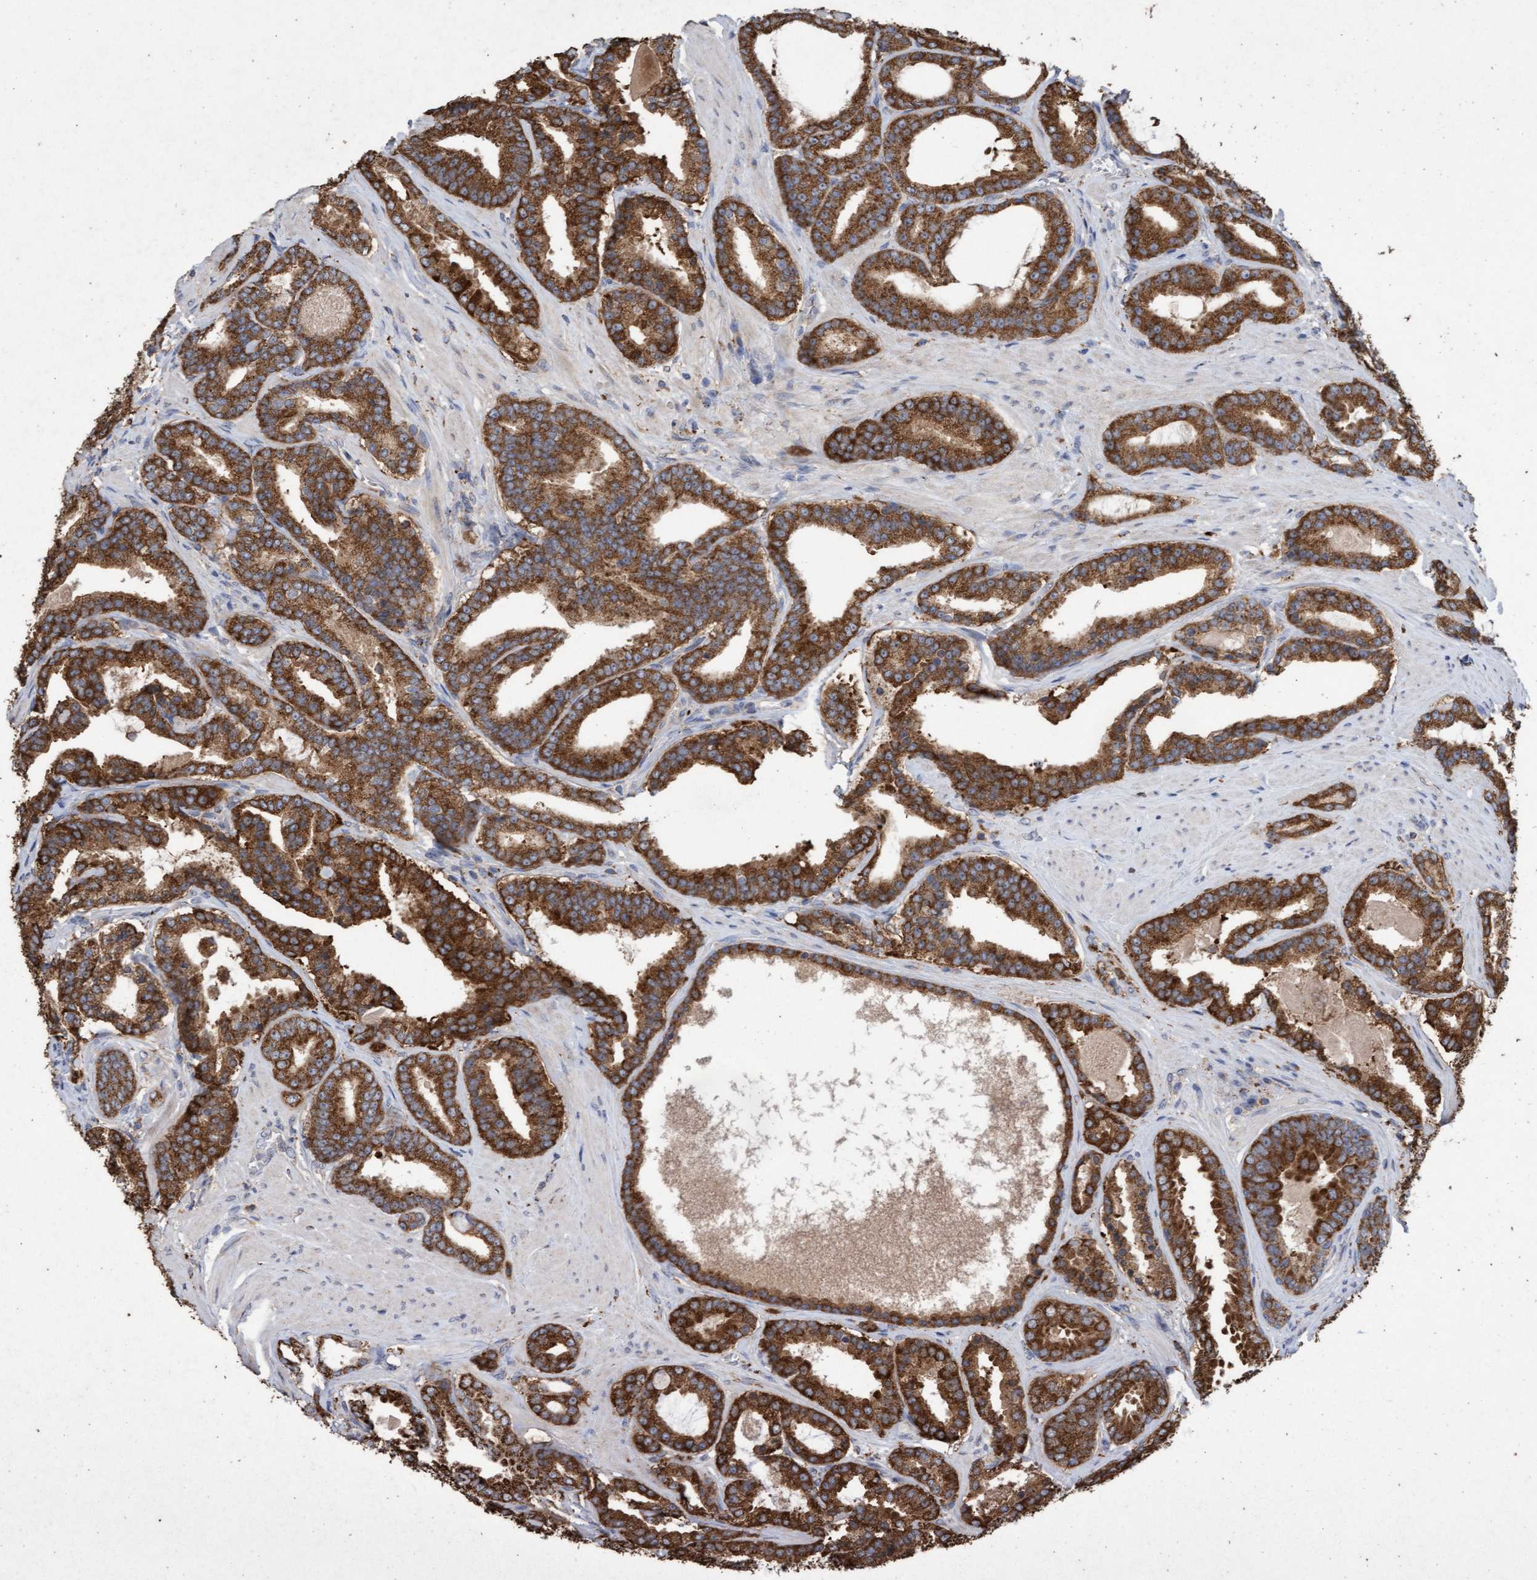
{"staining": {"intensity": "strong", "quantity": ">75%", "location": "cytoplasmic/membranous"}, "tissue": "prostate cancer", "cell_type": "Tumor cells", "image_type": "cancer", "snomed": [{"axis": "morphology", "description": "Adenocarcinoma, High grade"}, {"axis": "topography", "description": "Prostate"}], "caption": "This is an image of immunohistochemistry staining of prostate cancer (high-grade adenocarcinoma), which shows strong staining in the cytoplasmic/membranous of tumor cells.", "gene": "ATPAF2", "patient": {"sex": "male", "age": 60}}